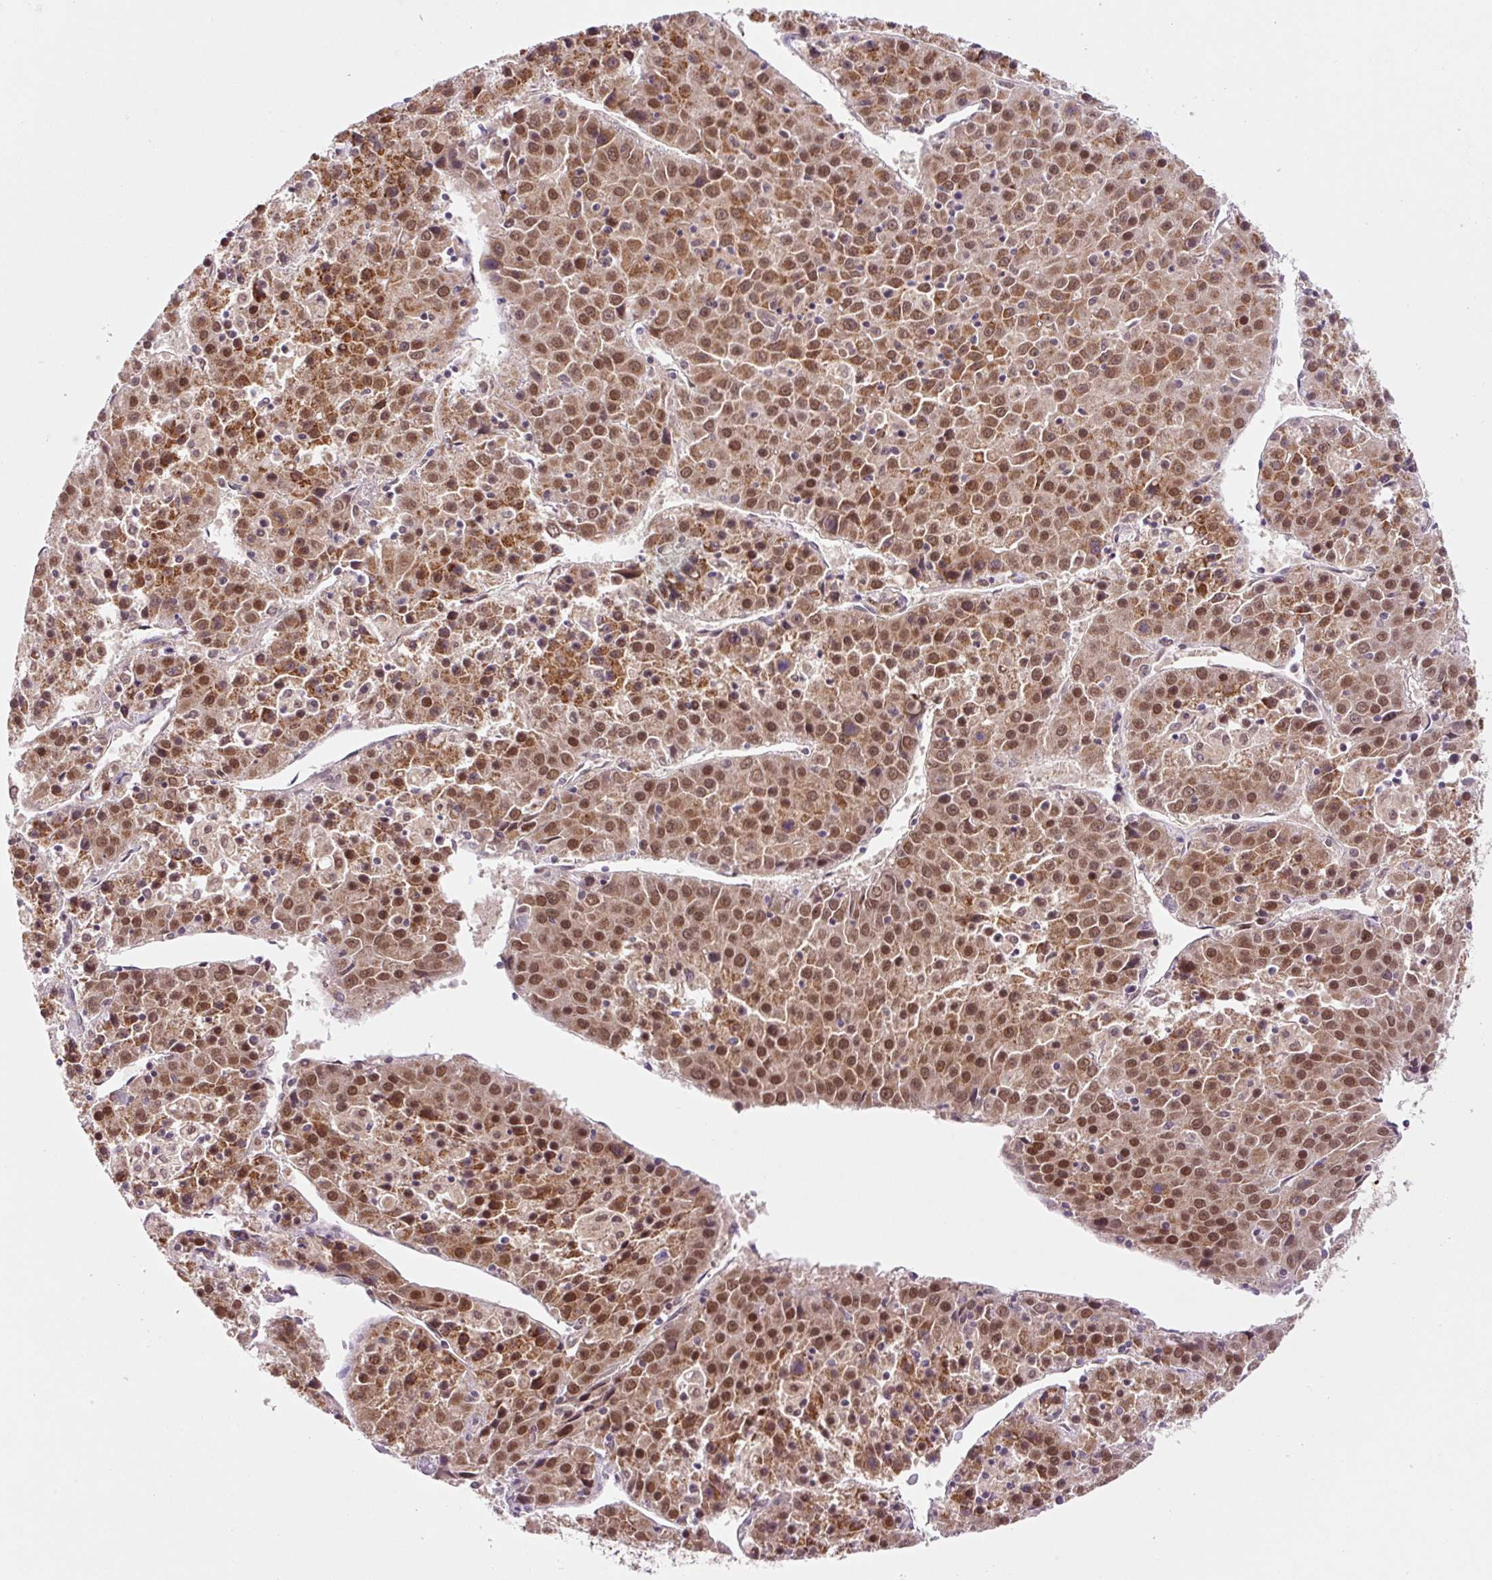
{"staining": {"intensity": "moderate", "quantity": ">75%", "location": "cytoplasmic/membranous,nuclear"}, "tissue": "liver cancer", "cell_type": "Tumor cells", "image_type": "cancer", "snomed": [{"axis": "morphology", "description": "Carcinoma, Hepatocellular, NOS"}, {"axis": "topography", "description": "Liver"}], "caption": "Brown immunohistochemical staining in liver hepatocellular carcinoma displays moderate cytoplasmic/membranous and nuclear positivity in approximately >75% of tumor cells. (Stains: DAB in brown, nuclei in blue, Microscopy: brightfield microscopy at high magnification).", "gene": "PCK2", "patient": {"sex": "female", "age": 53}}